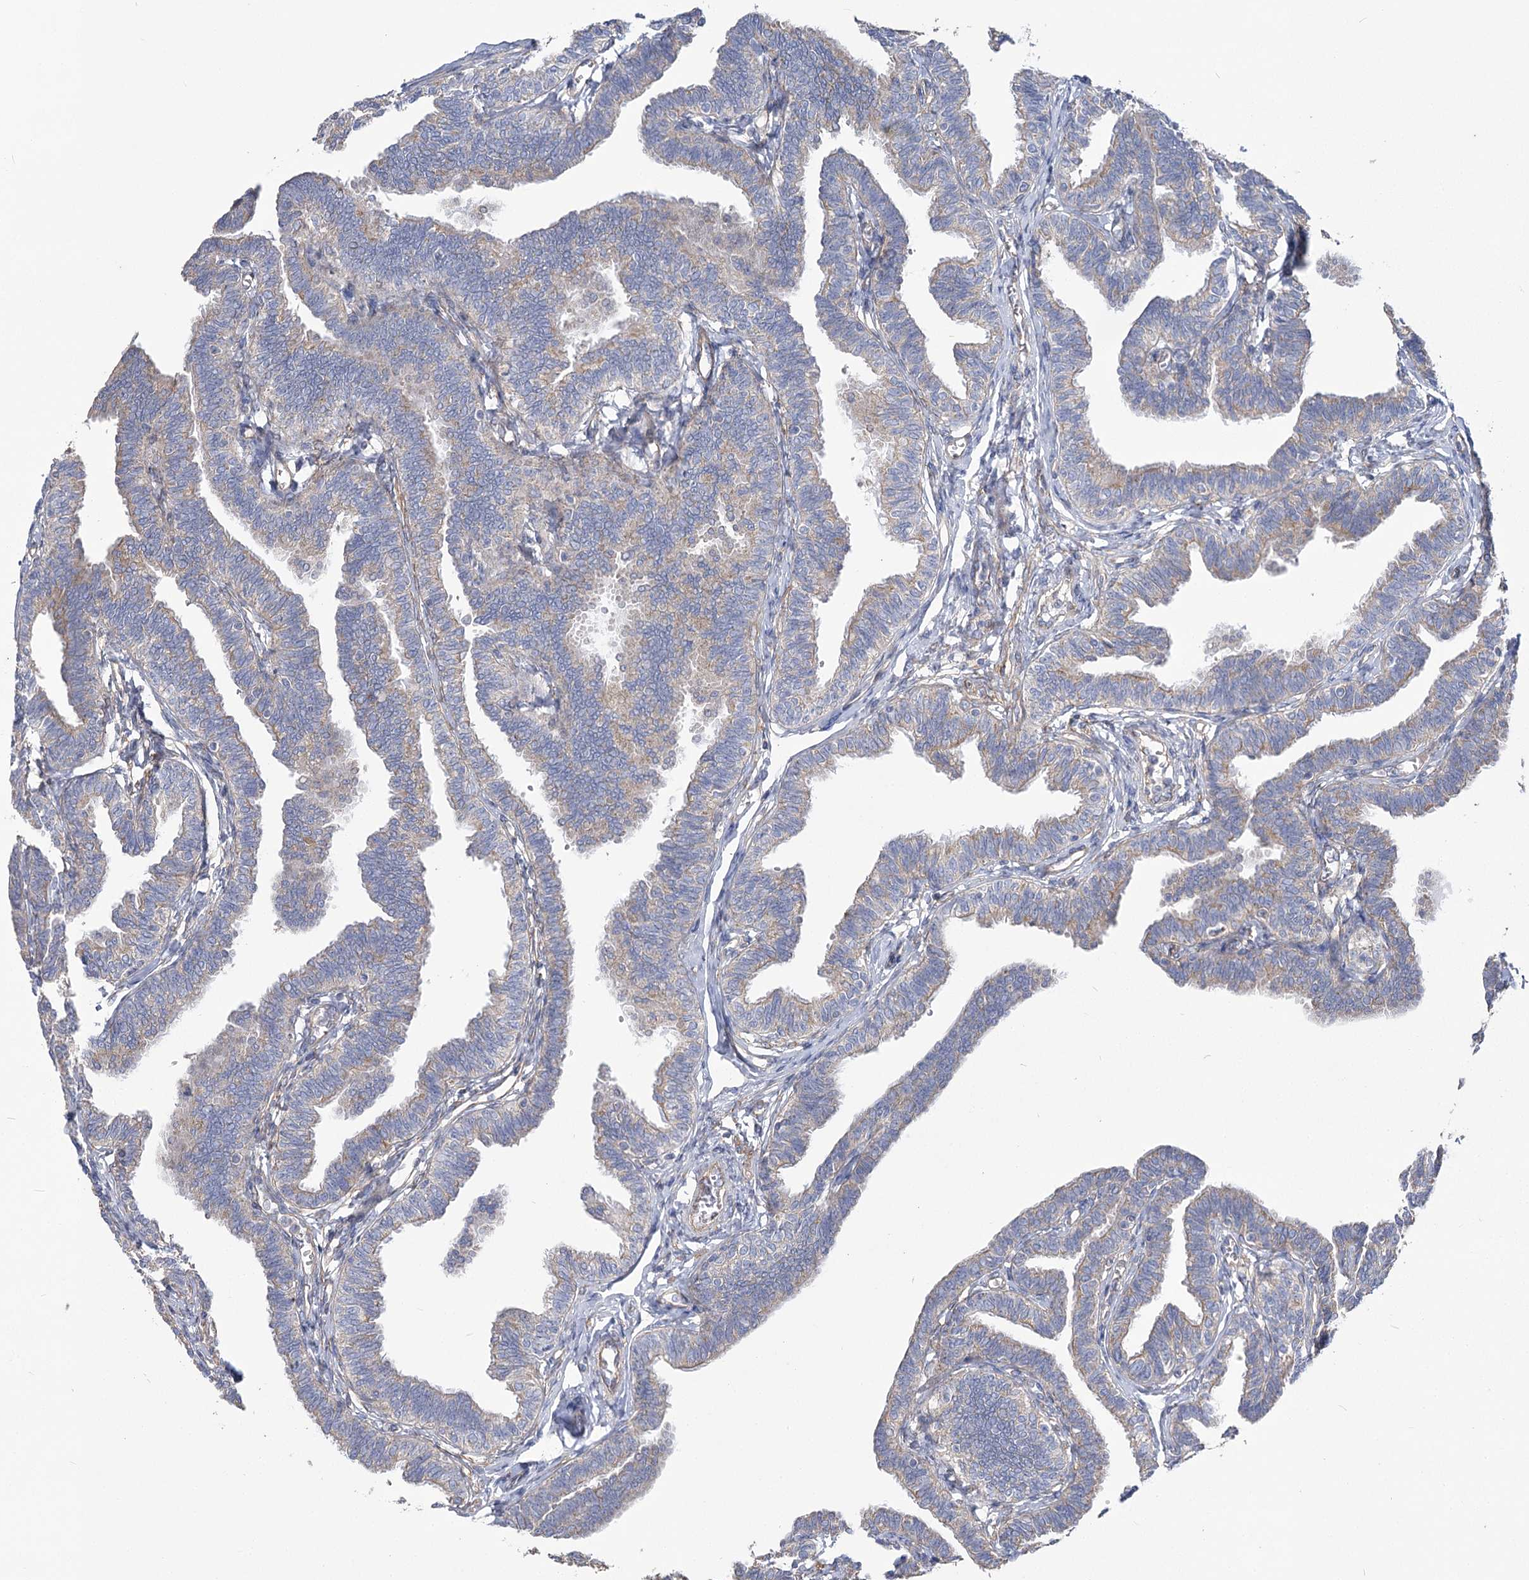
{"staining": {"intensity": "negative", "quantity": "none", "location": "none"}, "tissue": "fallopian tube", "cell_type": "Glandular cells", "image_type": "normal", "snomed": [{"axis": "morphology", "description": "Normal tissue, NOS"}, {"axis": "topography", "description": "Fallopian tube"}, {"axis": "topography", "description": "Ovary"}], "caption": "Human fallopian tube stained for a protein using IHC reveals no staining in glandular cells.", "gene": "RMDN2", "patient": {"sex": "female", "age": 23}}